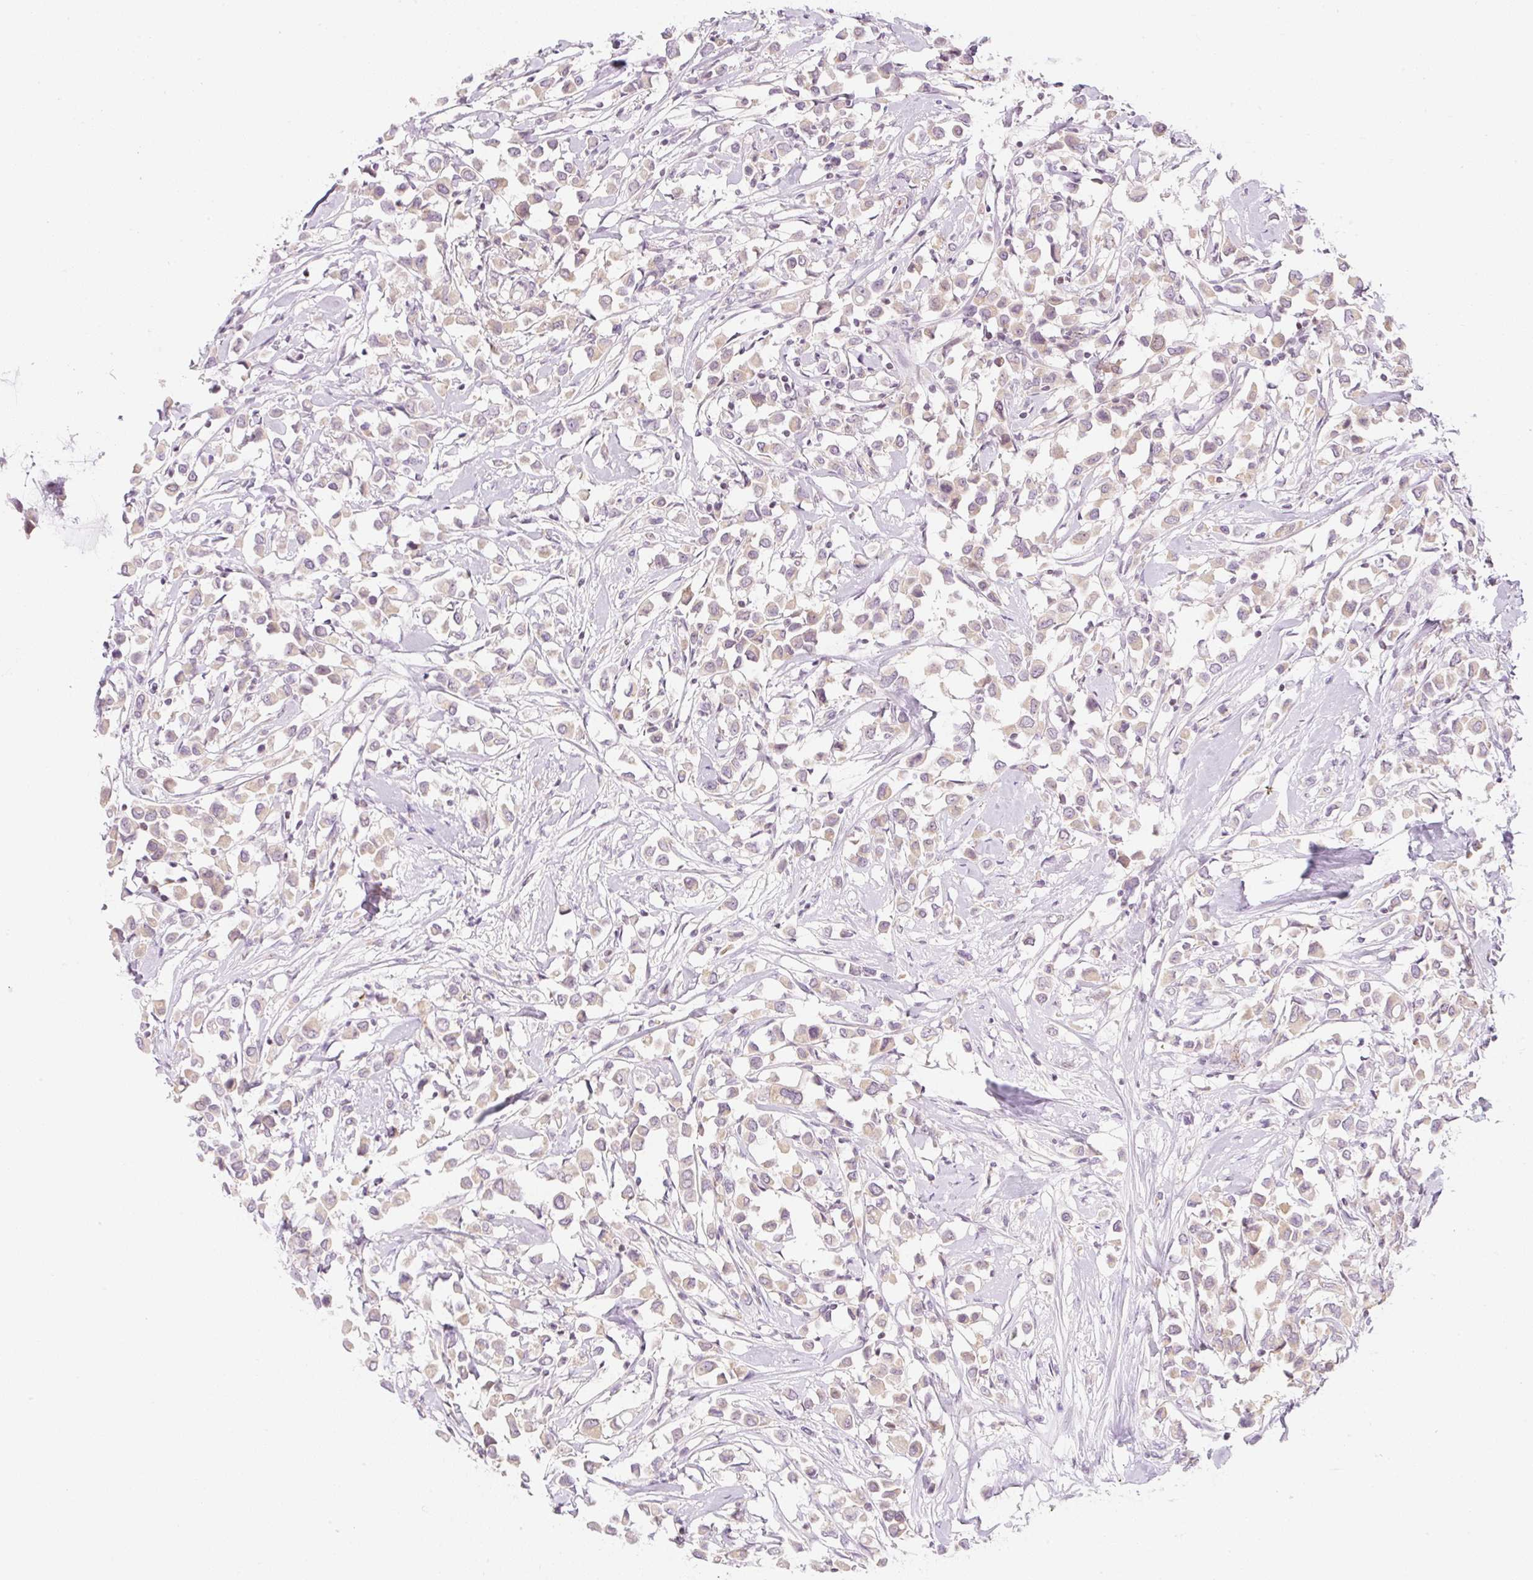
{"staining": {"intensity": "weak", "quantity": ">75%", "location": "cytoplasmic/membranous"}, "tissue": "breast cancer", "cell_type": "Tumor cells", "image_type": "cancer", "snomed": [{"axis": "morphology", "description": "Duct carcinoma"}, {"axis": "topography", "description": "Breast"}], "caption": "Breast cancer tissue reveals weak cytoplasmic/membranous expression in approximately >75% of tumor cells", "gene": "CASKIN1", "patient": {"sex": "female", "age": 61}}